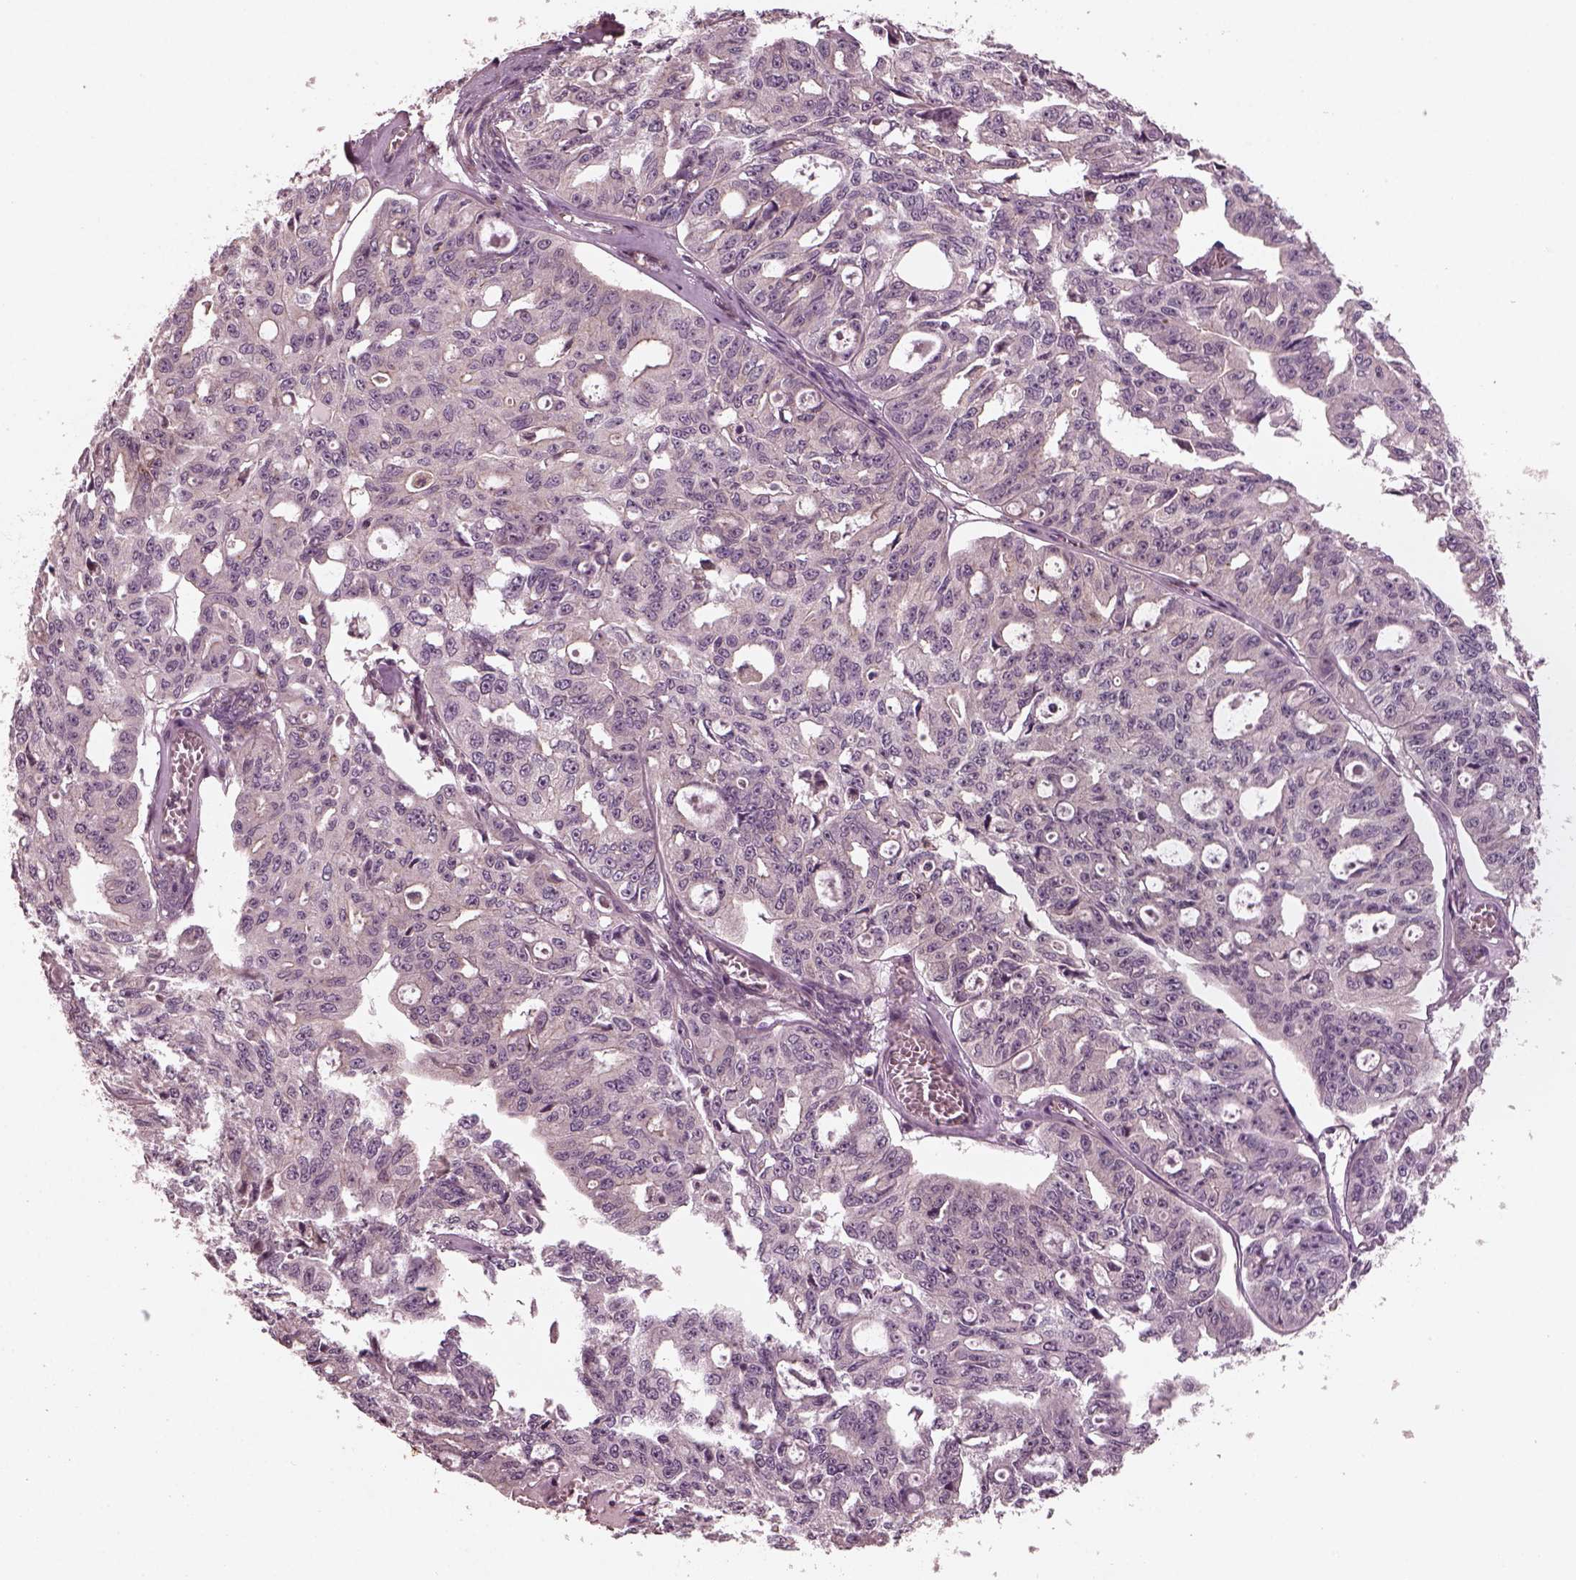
{"staining": {"intensity": "negative", "quantity": "none", "location": "none"}, "tissue": "ovarian cancer", "cell_type": "Tumor cells", "image_type": "cancer", "snomed": [{"axis": "morphology", "description": "Carcinoma, endometroid"}, {"axis": "topography", "description": "Ovary"}], "caption": "High power microscopy histopathology image of an immunohistochemistry histopathology image of ovarian cancer (endometroid carcinoma), revealing no significant staining in tumor cells. (Immunohistochemistry, brightfield microscopy, high magnification).", "gene": "TUBG1", "patient": {"sex": "female", "age": 65}}